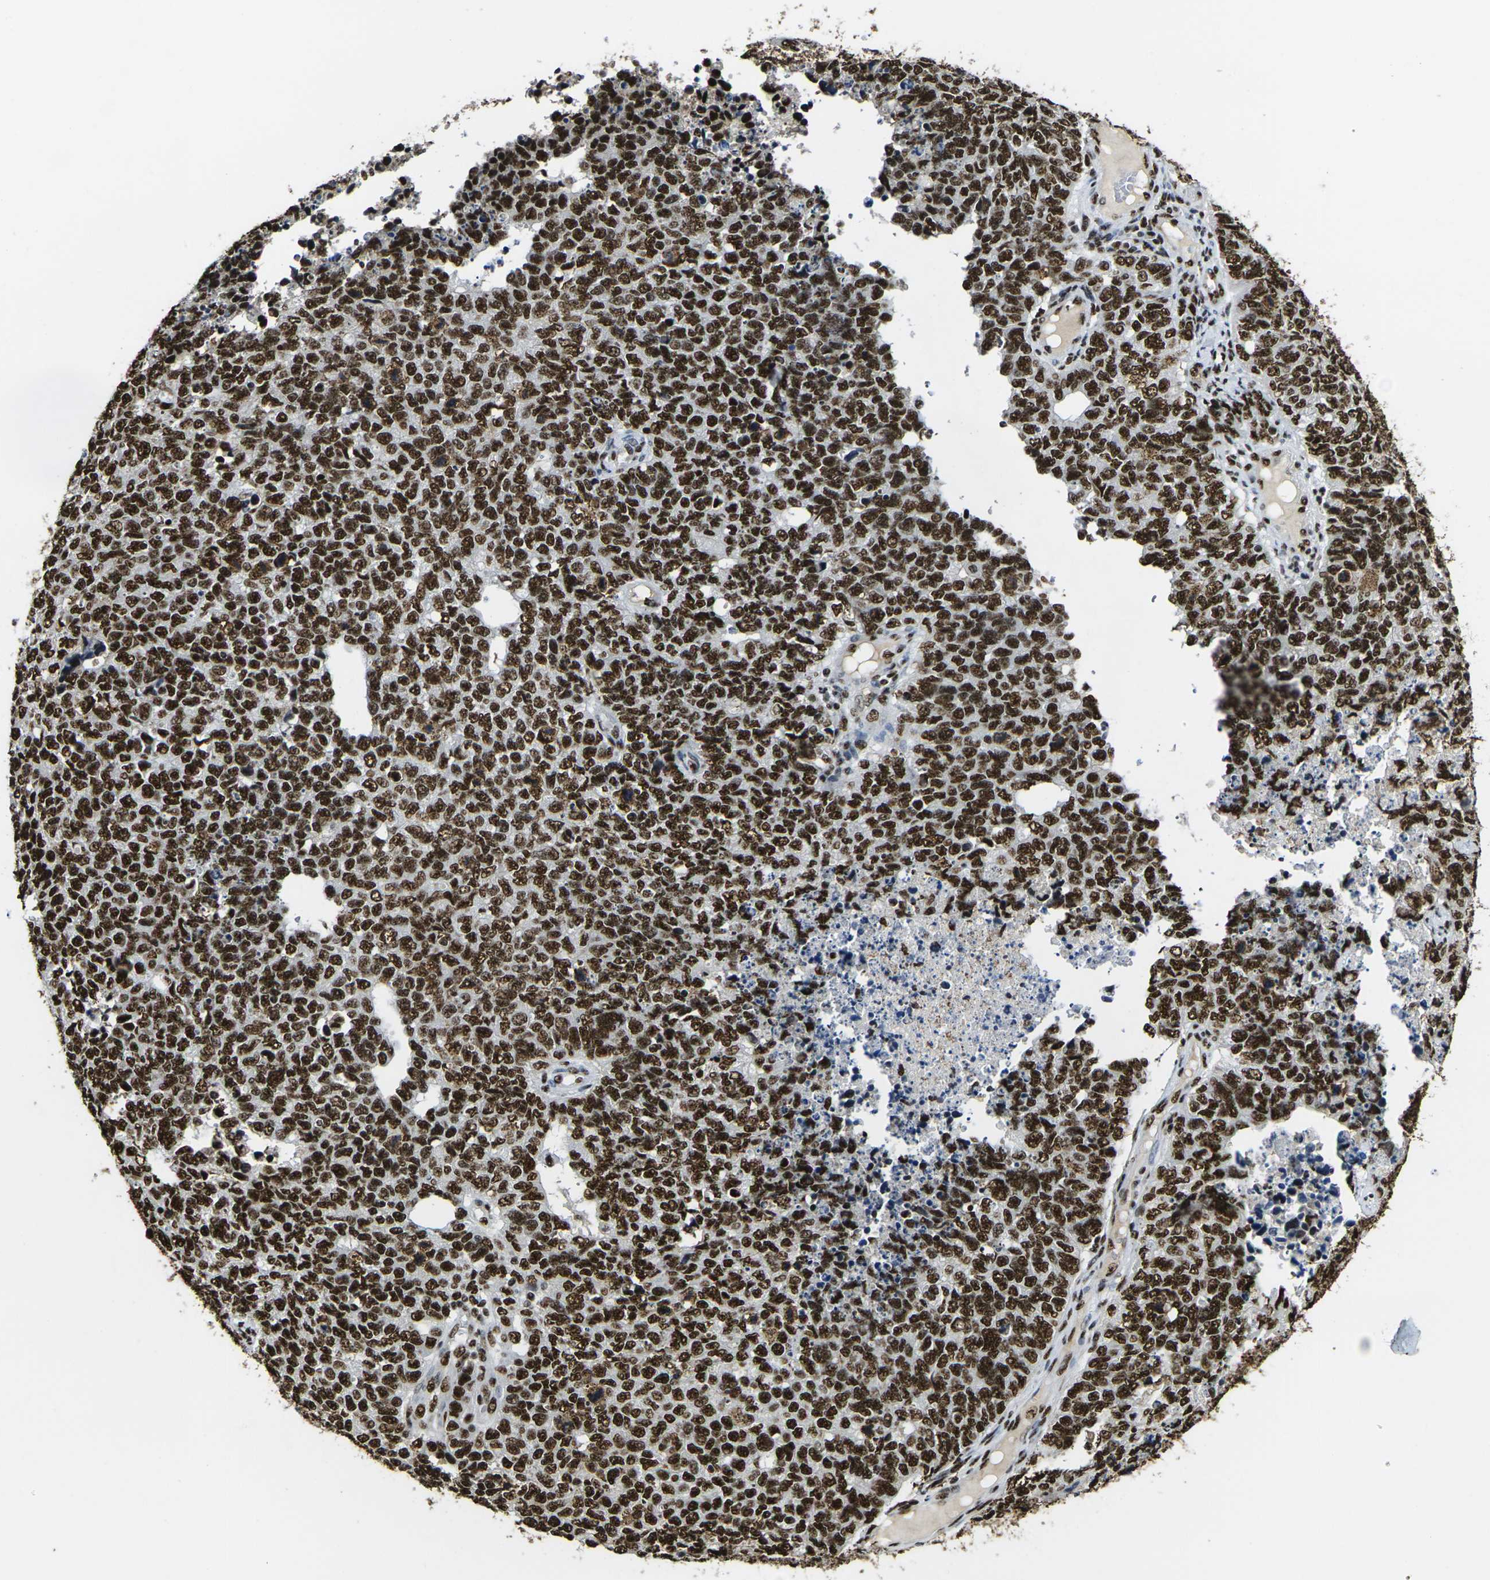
{"staining": {"intensity": "strong", "quantity": ">75%", "location": "nuclear"}, "tissue": "cervical cancer", "cell_type": "Tumor cells", "image_type": "cancer", "snomed": [{"axis": "morphology", "description": "Squamous cell carcinoma, NOS"}, {"axis": "topography", "description": "Cervix"}], "caption": "Brown immunohistochemical staining in cervical cancer exhibits strong nuclear expression in about >75% of tumor cells.", "gene": "SMARCC1", "patient": {"sex": "female", "age": 63}}